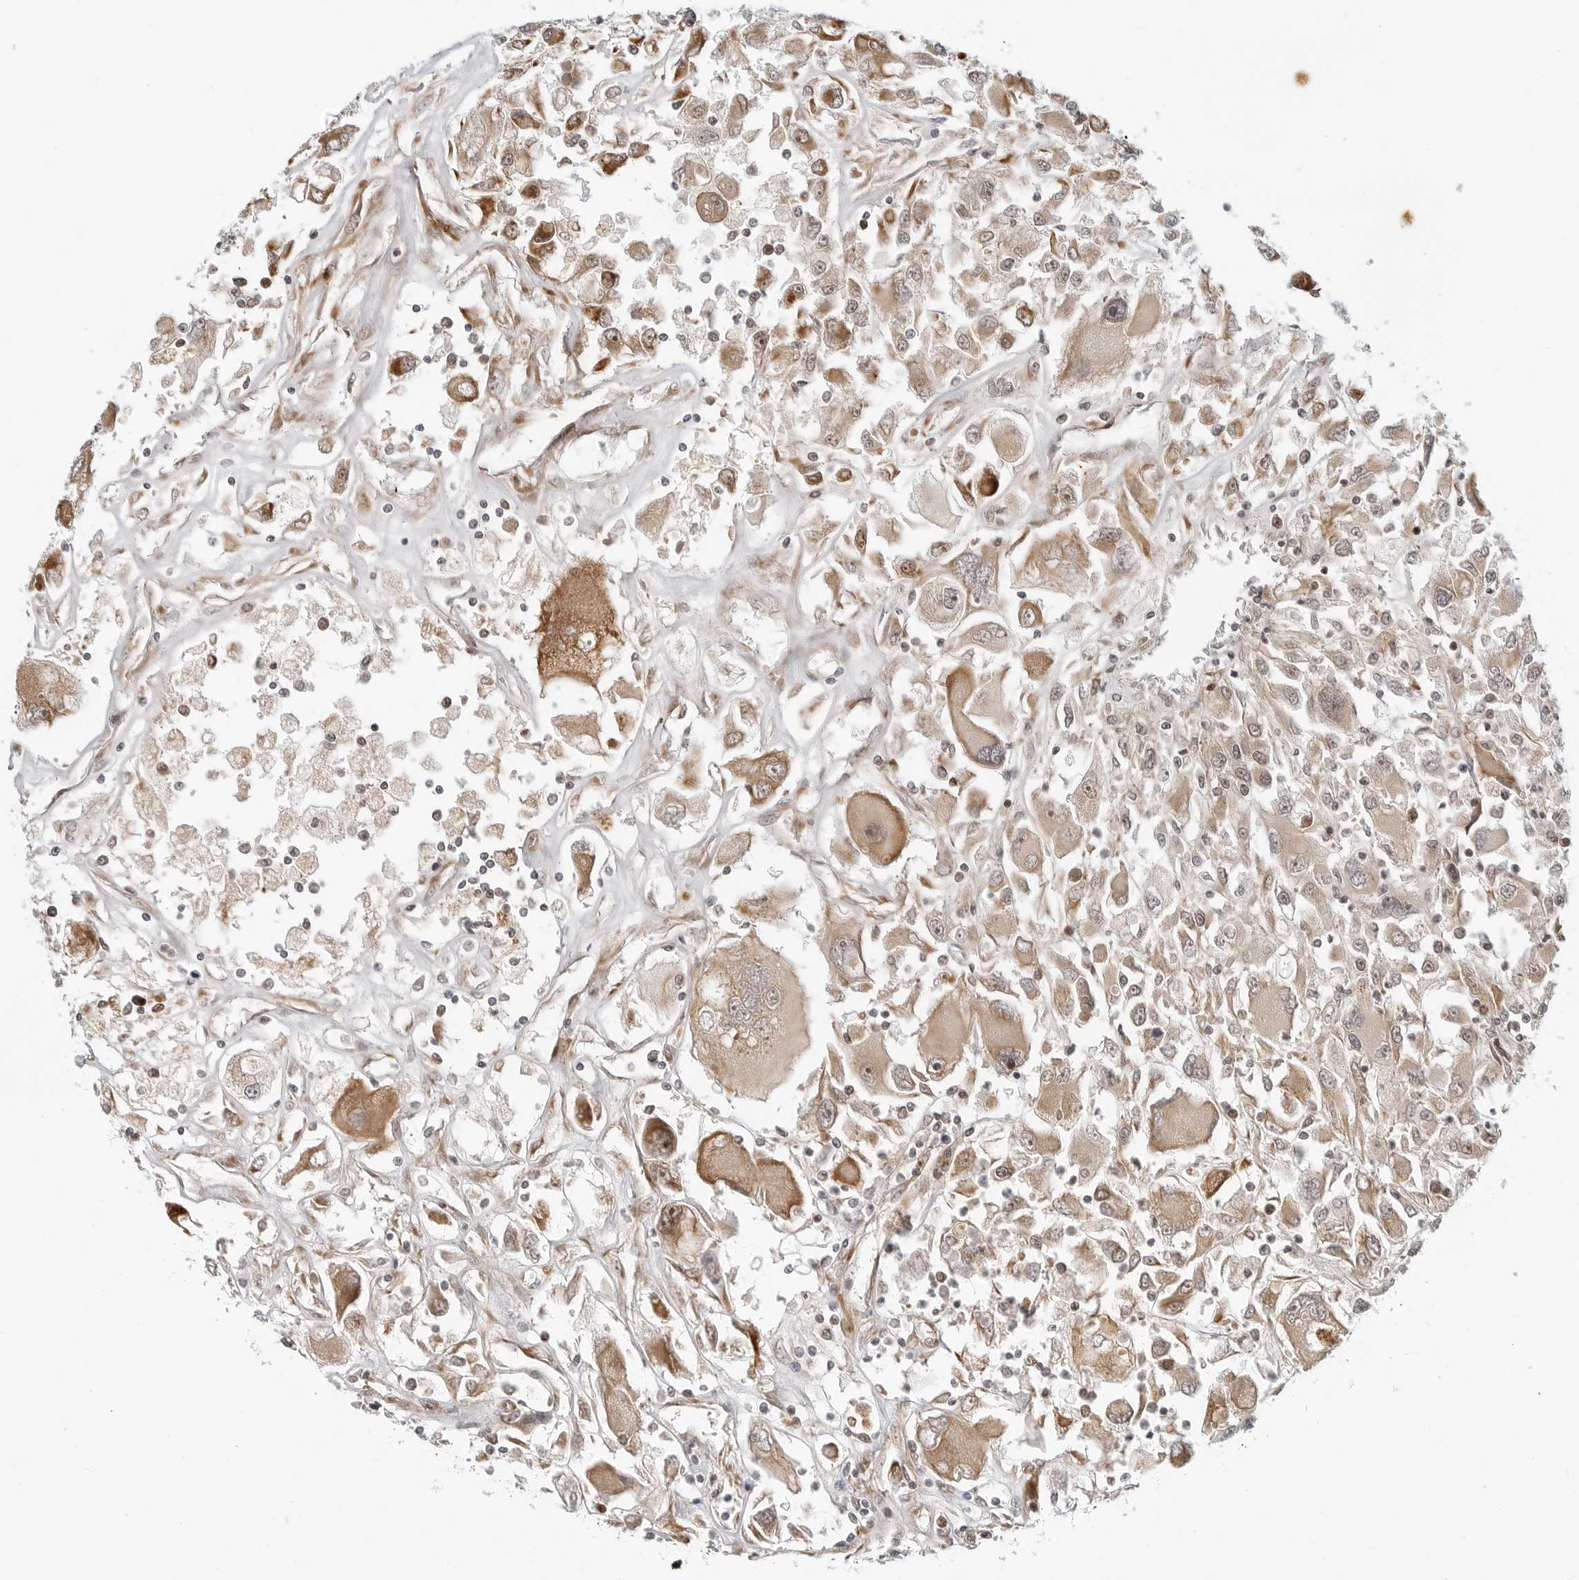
{"staining": {"intensity": "moderate", "quantity": "25%-75%", "location": "cytoplasmic/membranous,nuclear"}, "tissue": "renal cancer", "cell_type": "Tumor cells", "image_type": "cancer", "snomed": [{"axis": "morphology", "description": "Adenocarcinoma, NOS"}, {"axis": "topography", "description": "Kidney"}], "caption": "This micrograph shows immunohistochemistry staining of human adenocarcinoma (renal), with medium moderate cytoplasmic/membranous and nuclear expression in about 25%-75% of tumor cells.", "gene": "TIPRL", "patient": {"sex": "female", "age": 52}}